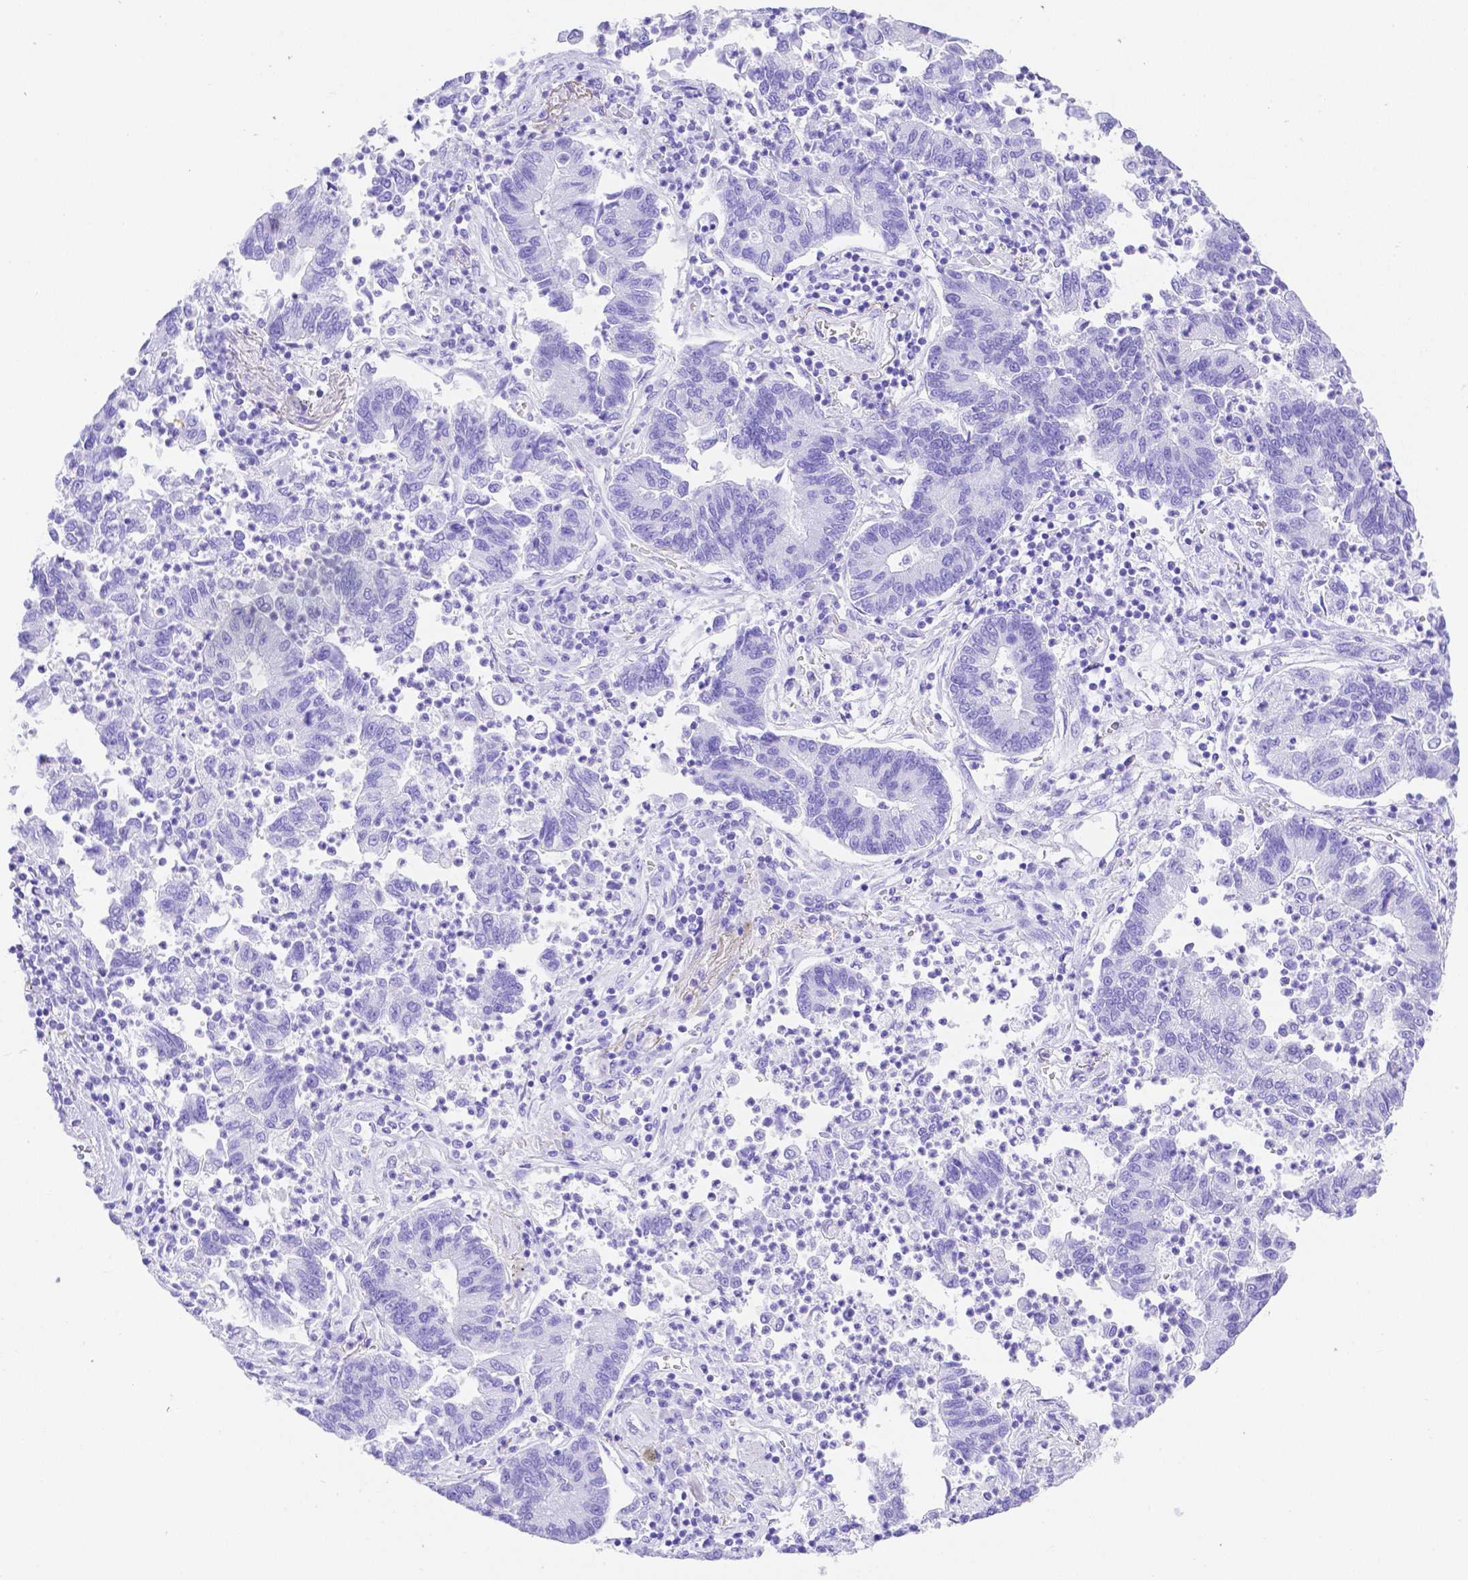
{"staining": {"intensity": "negative", "quantity": "none", "location": "none"}, "tissue": "lung cancer", "cell_type": "Tumor cells", "image_type": "cancer", "snomed": [{"axis": "morphology", "description": "Adenocarcinoma, NOS"}, {"axis": "topography", "description": "Lung"}], "caption": "Immunohistochemistry (IHC) photomicrograph of human adenocarcinoma (lung) stained for a protein (brown), which exhibits no staining in tumor cells.", "gene": "SMR3A", "patient": {"sex": "female", "age": 57}}